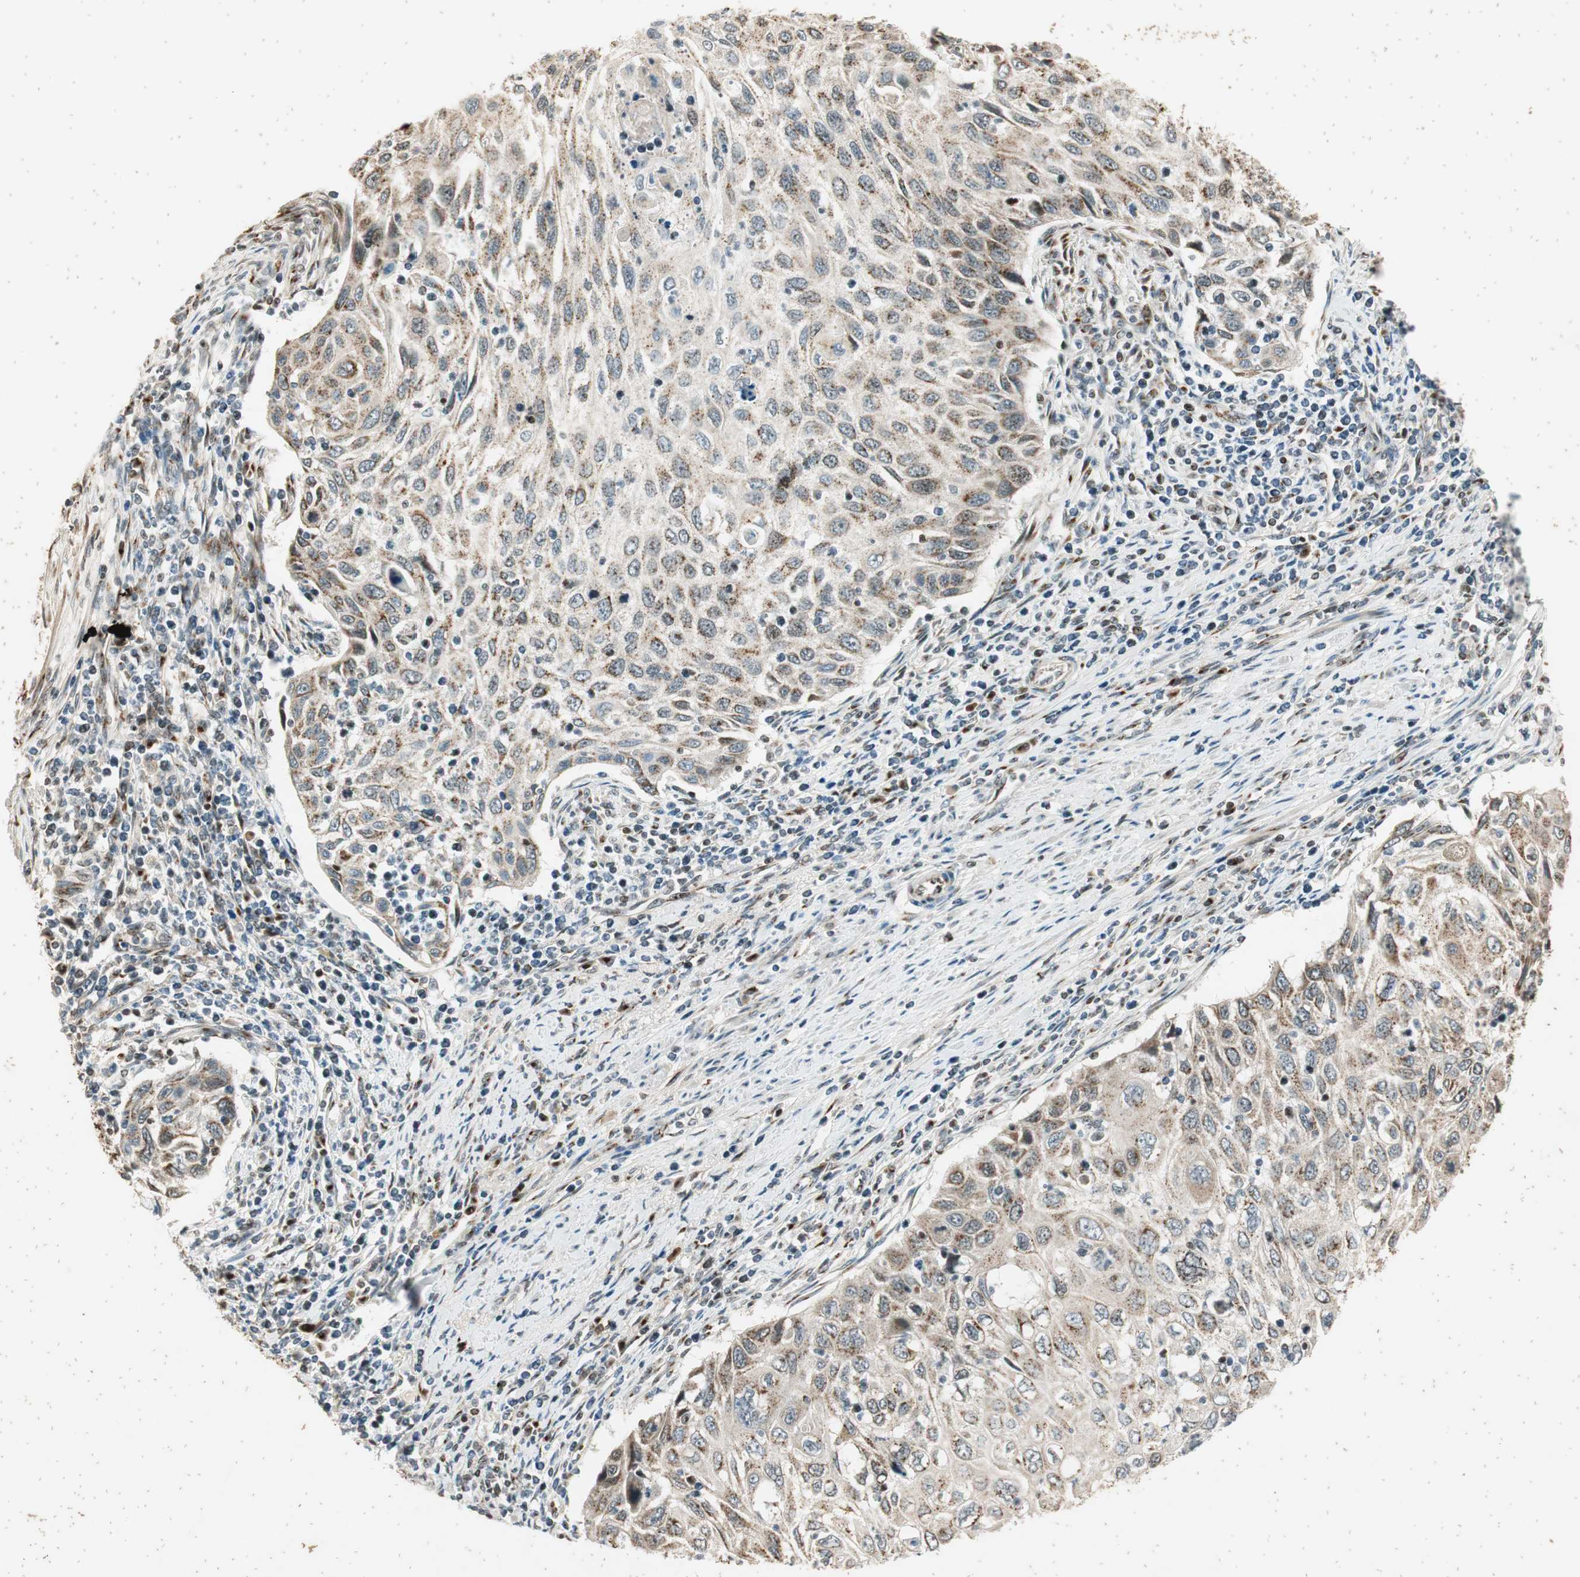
{"staining": {"intensity": "weak", "quantity": ">75%", "location": "cytoplasmic/membranous"}, "tissue": "cervical cancer", "cell_type": "Tumor cells", "image_type": "cancer", "snomed": [{"axis": "morphology", "description": "Squamous cell carcinoma, NOS"}, {"axis": "topography", "description": "Cervix"}], "caption": "Cervical cancer (squamous cell carcinoma) was stained to show a protein in brown. There is low levels of weak cytoplasmic/membranous staining in about >75% of tumor cells.", "gene": "NEO1", "patient": {"sex": "female", "age": 70}}